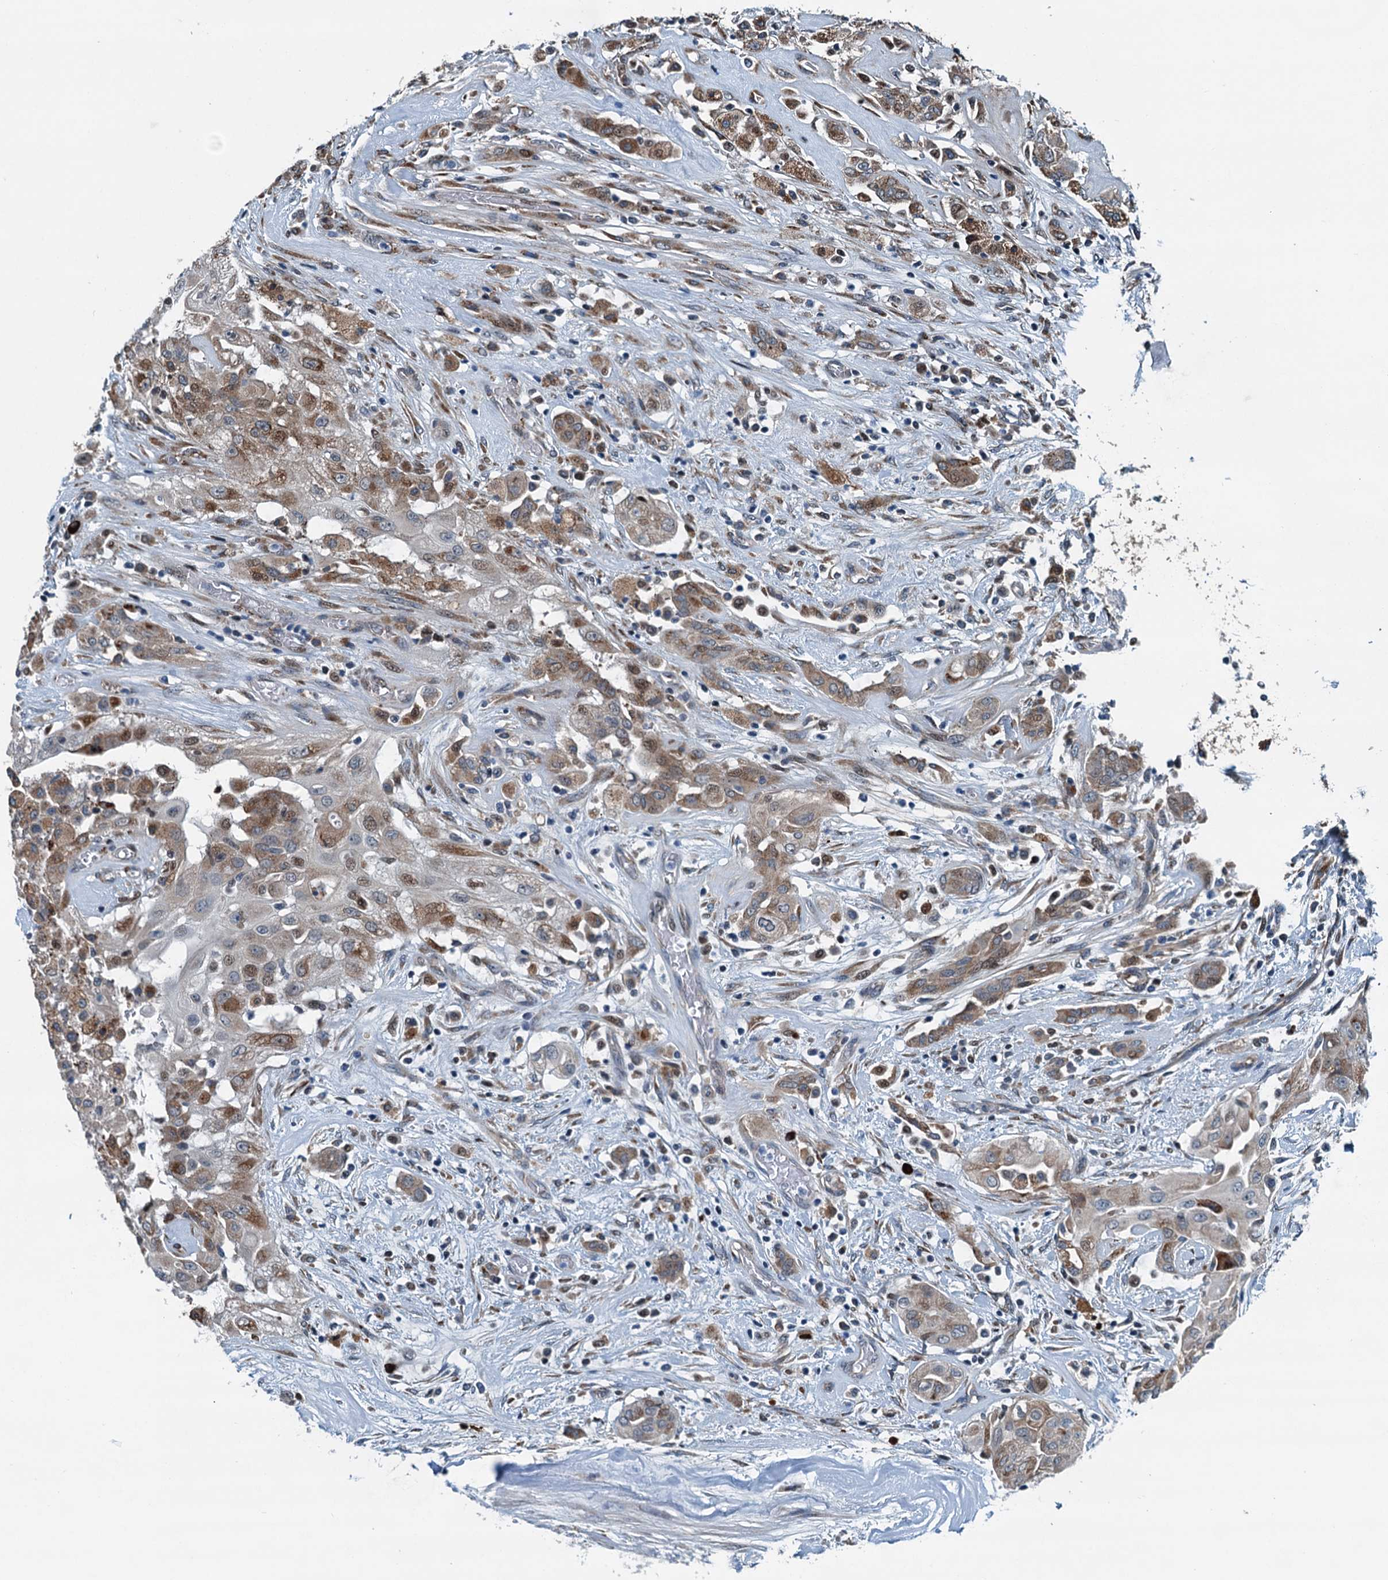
{"staining": {"intensity": "weak", "quantity": ">75%", "location": "cytoplasmic/membranous"}, "tissue": "thyroid cancer", "cell_type": "Tumor cells", "image_type": "cancer", "snomed": [{"axis": "morphology", "description": "Papillary adenocarcinoma, NOS"}, {"axis": "topography", "description": "Thyroid gland"}], "caption": "Human thyroid cancer (papillary adenocarcinoma) stained with a protein marker shows weak staining in tumor cells.", "gene": "TAMALIN", "patient": {"sex": "female", "age": 59}}